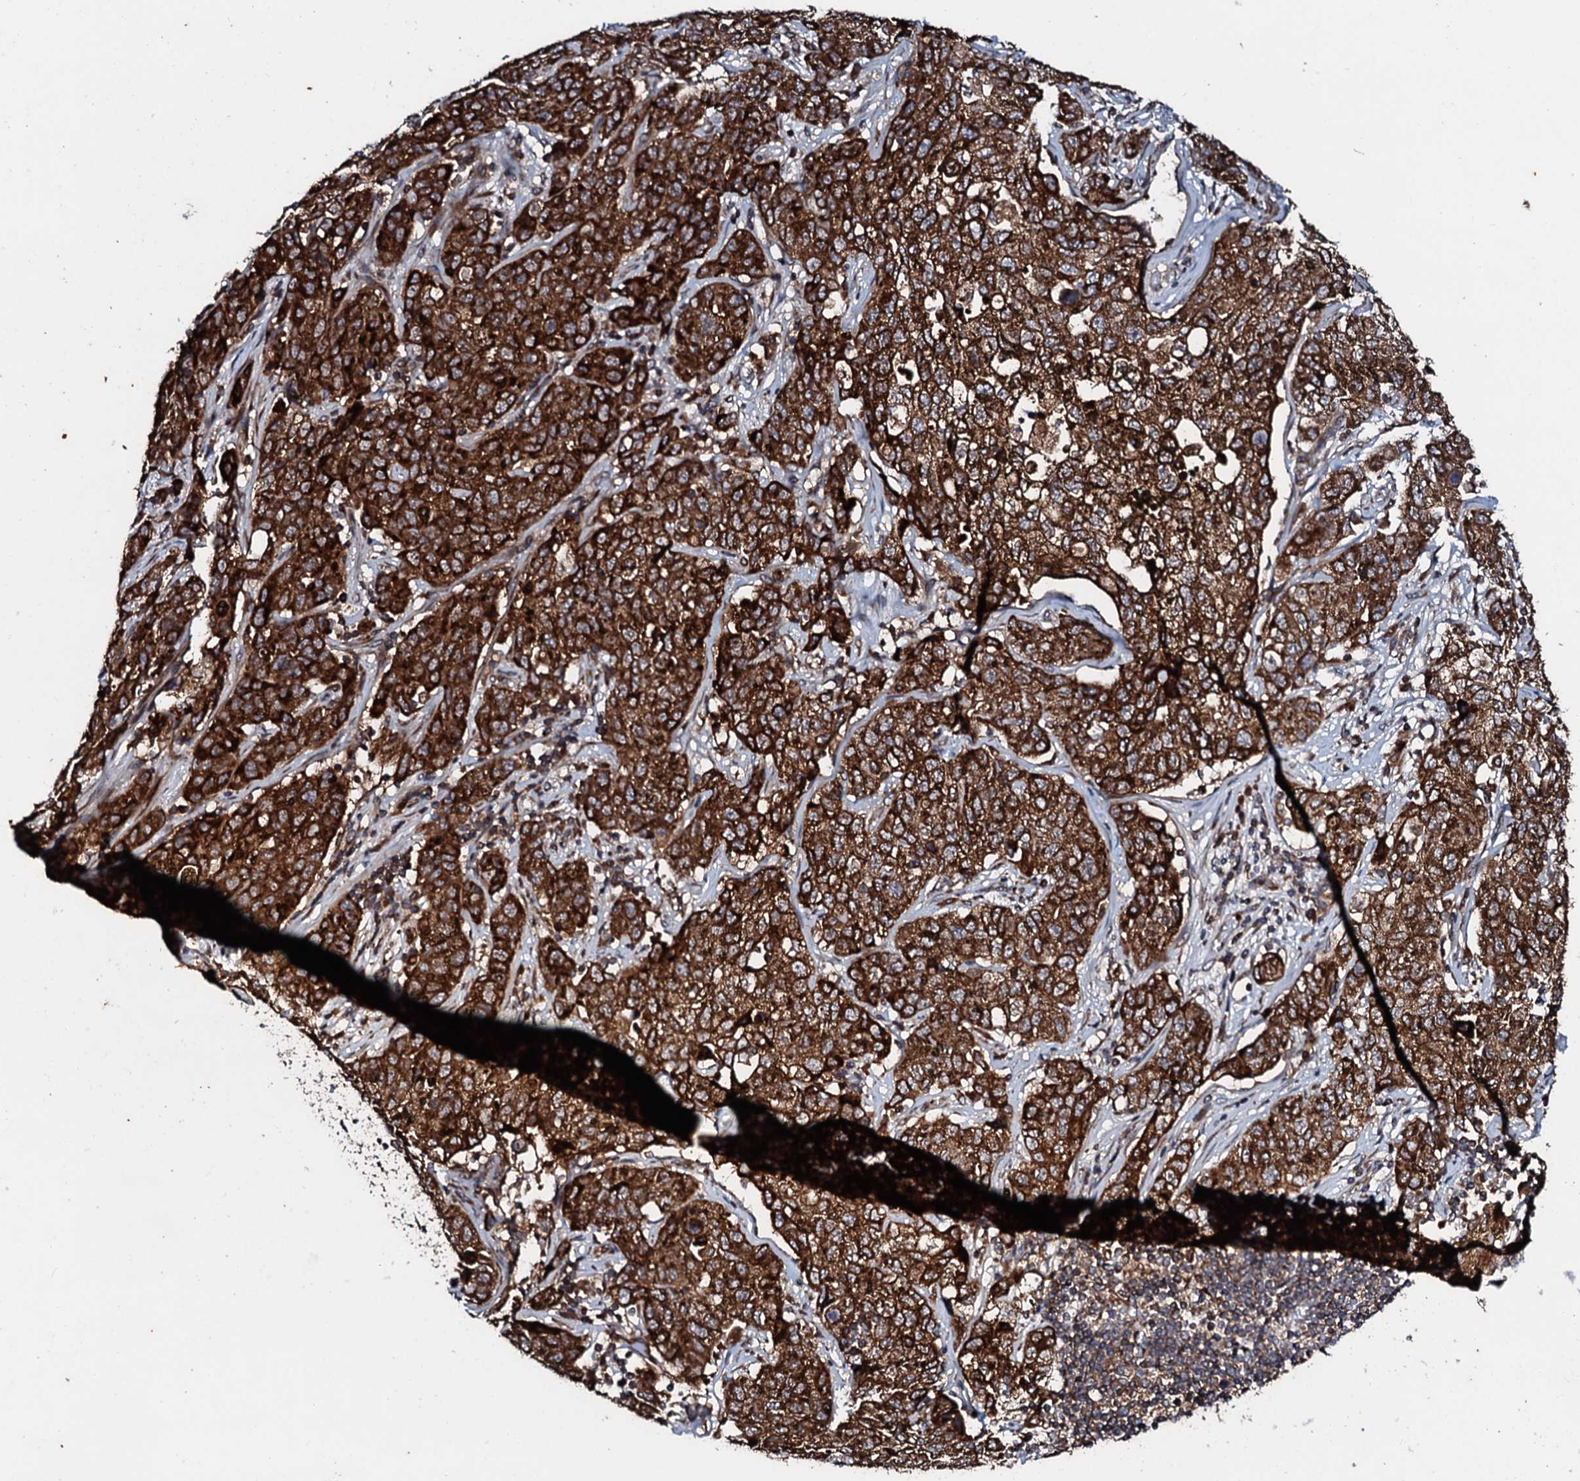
{"staining": {"intensity": "strong", "quantity": ">75%", "location": "cytoplasmic/membranous"}, "tissue": "stomach cancer", "cell_type": "Tumor cells", "image_type": "cancer", "snomed": [{"axis": "morphology", "description": "Normal tissue, NOS"}, {"axis": "morphology", "description": "Adenocarcinoma, NOS"}, {"axis": "topography", "description": "Lymph node"}, {"axis": "topography", "description": "Stomach"}], "caption": "Protein expression analysis of adenocarcinoma (stomach) reveals strong cytoplasmic/membranous staining in about >75% of tumor cells. The staining was performed using DAB to visualize the protein expression in brown, while the nuclei were stained in blue with hematoxylin (Magnification: 20x).", "gene": "SDHAF2", "patient": {"sex": "male", "age": 48}}